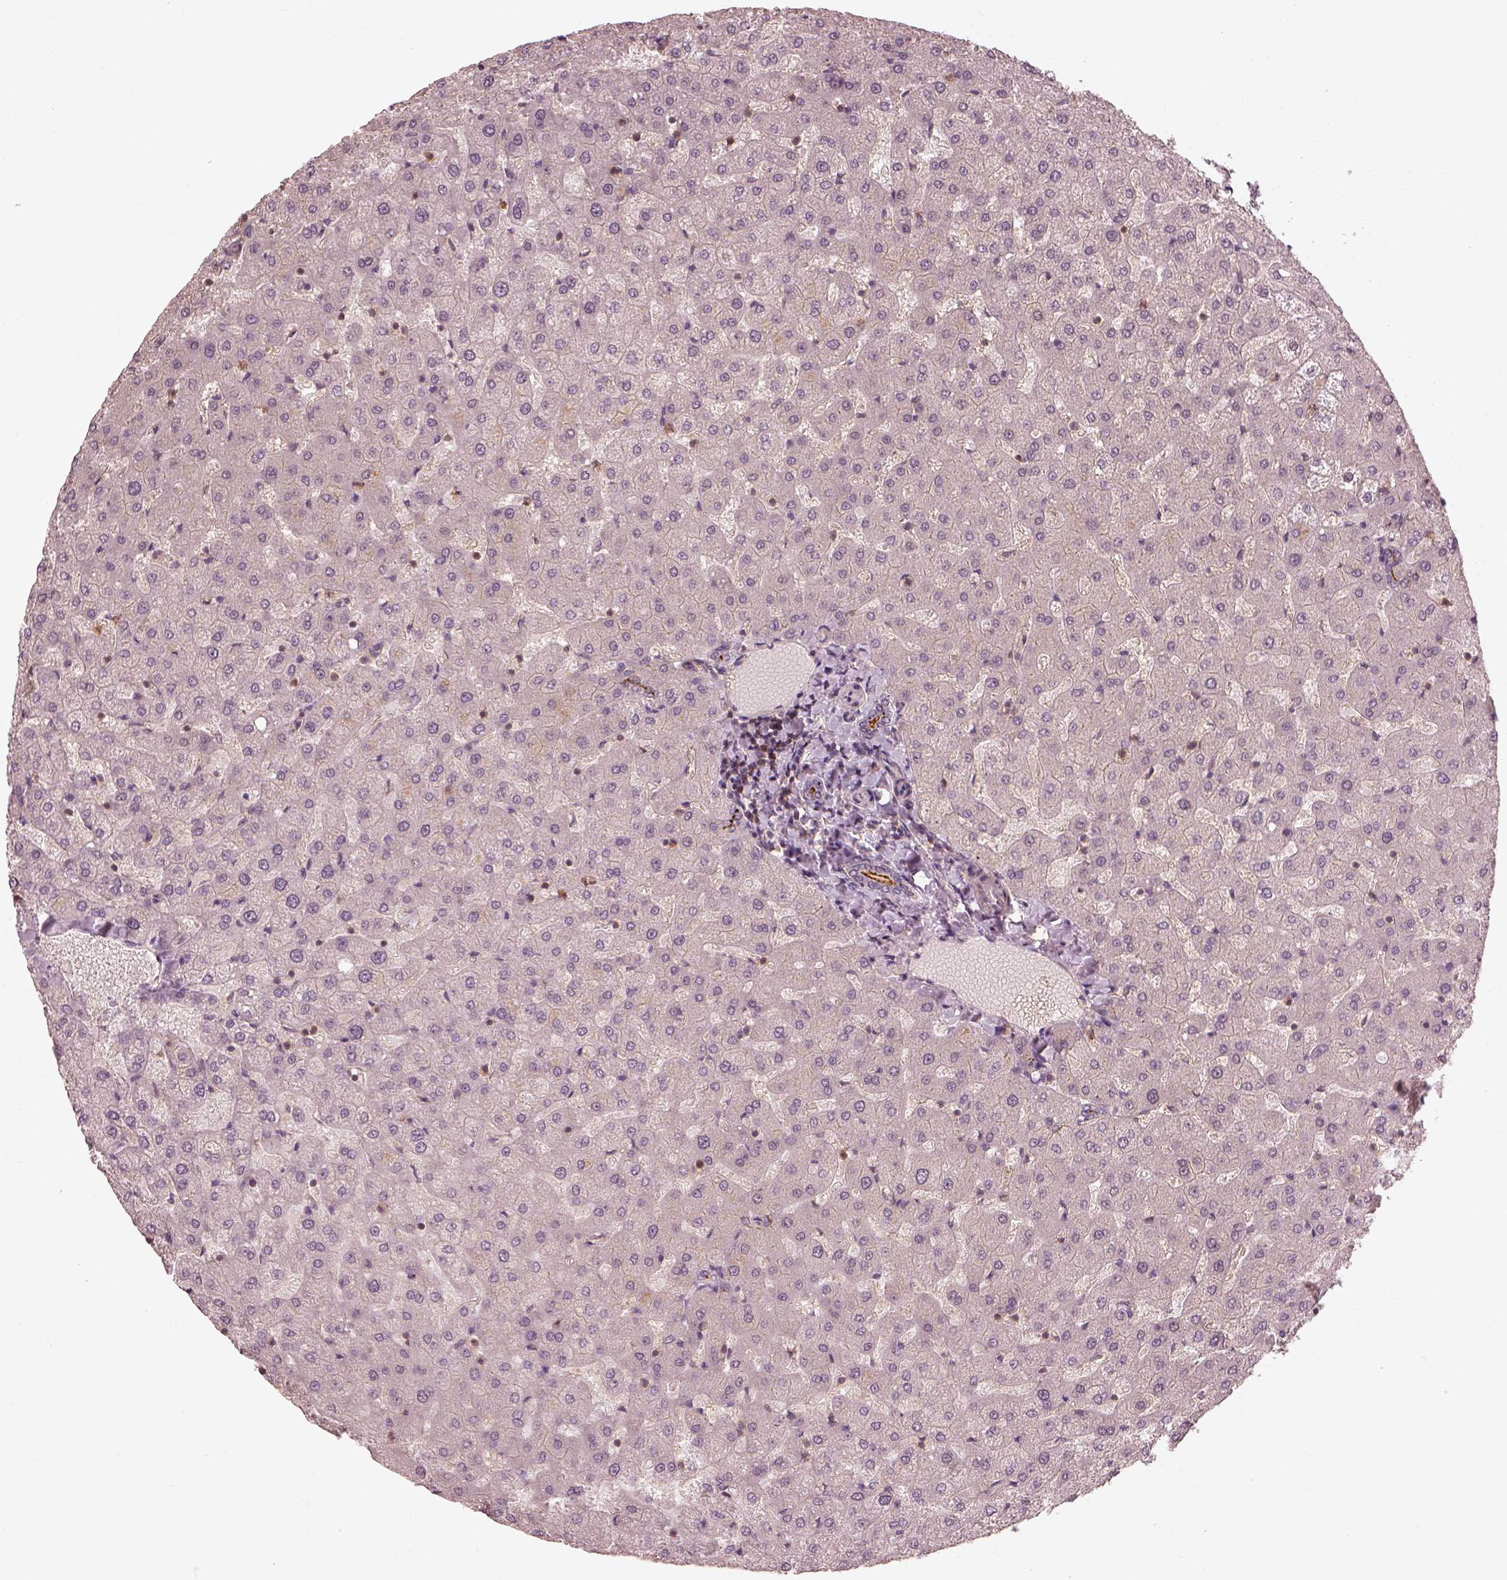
{"staining": {"intensity": "strong", "quantity": ">75%", "location": "cytoplasmic/membranous"}, "tissue": "liver", "cell_type": "Cholangiocytes", "image_type": "normal", "snomed": [{"axis": "morphology", "description": "Normal tissue, NOS"}, {"axis": "topography", "description": "Liver"}], "caption": "This image exhibits benign liver stained with immunohistochemistry (IHC) to label a protein in brown. The cytoplasmic/membranous of cholangiocytes show strong positivity for the protein. Nuclei are counter-stained blue.", "gene": "FAM107B", "patient": {"sex": "female", "age": 50}}